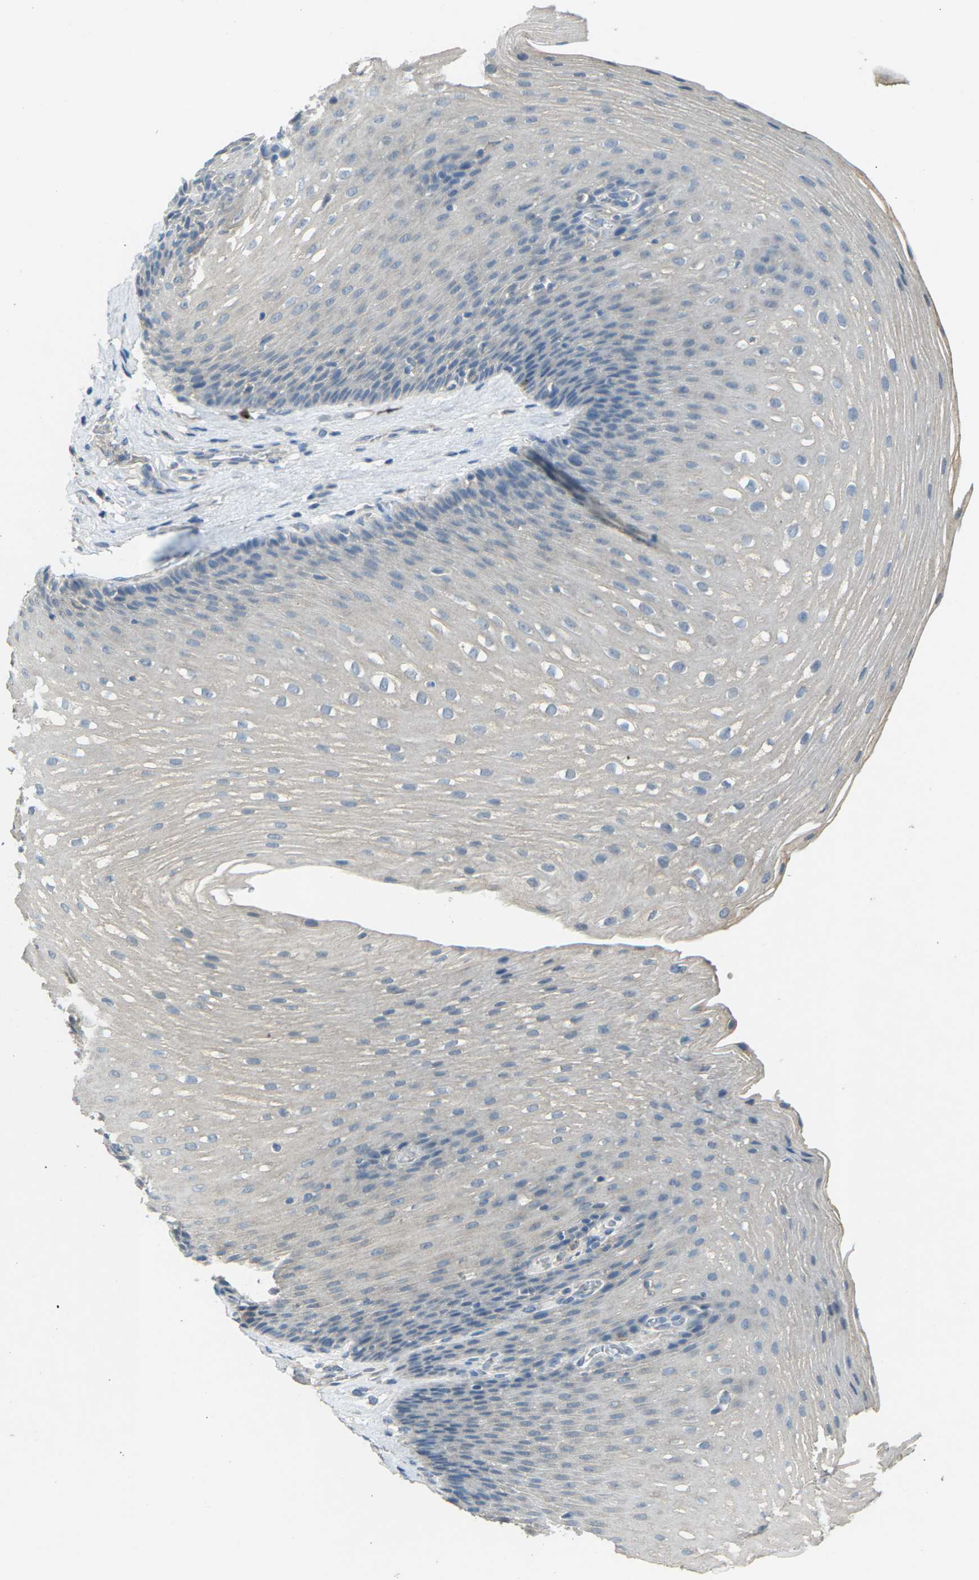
{"staining": {"intensity": "negative", "quantity": "none", "location": "none"}, "tissue": "esophagus", "cell_type": "Squamous epithelial cells", "image_type": "normal", "snomed": [{"axis": "morphology", "description": "Normal tissue, NOS"}, {"axis": "topography", "description": "Esophagus"}], "caption": "Micrograph shows no significant protein positivity in squamous epithelial cells of benign esophagus. (Stains: DAB (3,3'-diaminobenzidine) immunohistochemistry with hematoxylin counter stain, Microscopy: brightfield microscopy at high magnification).", "gene": "CD19", "patient": {"sex": "male", "age": 48}}